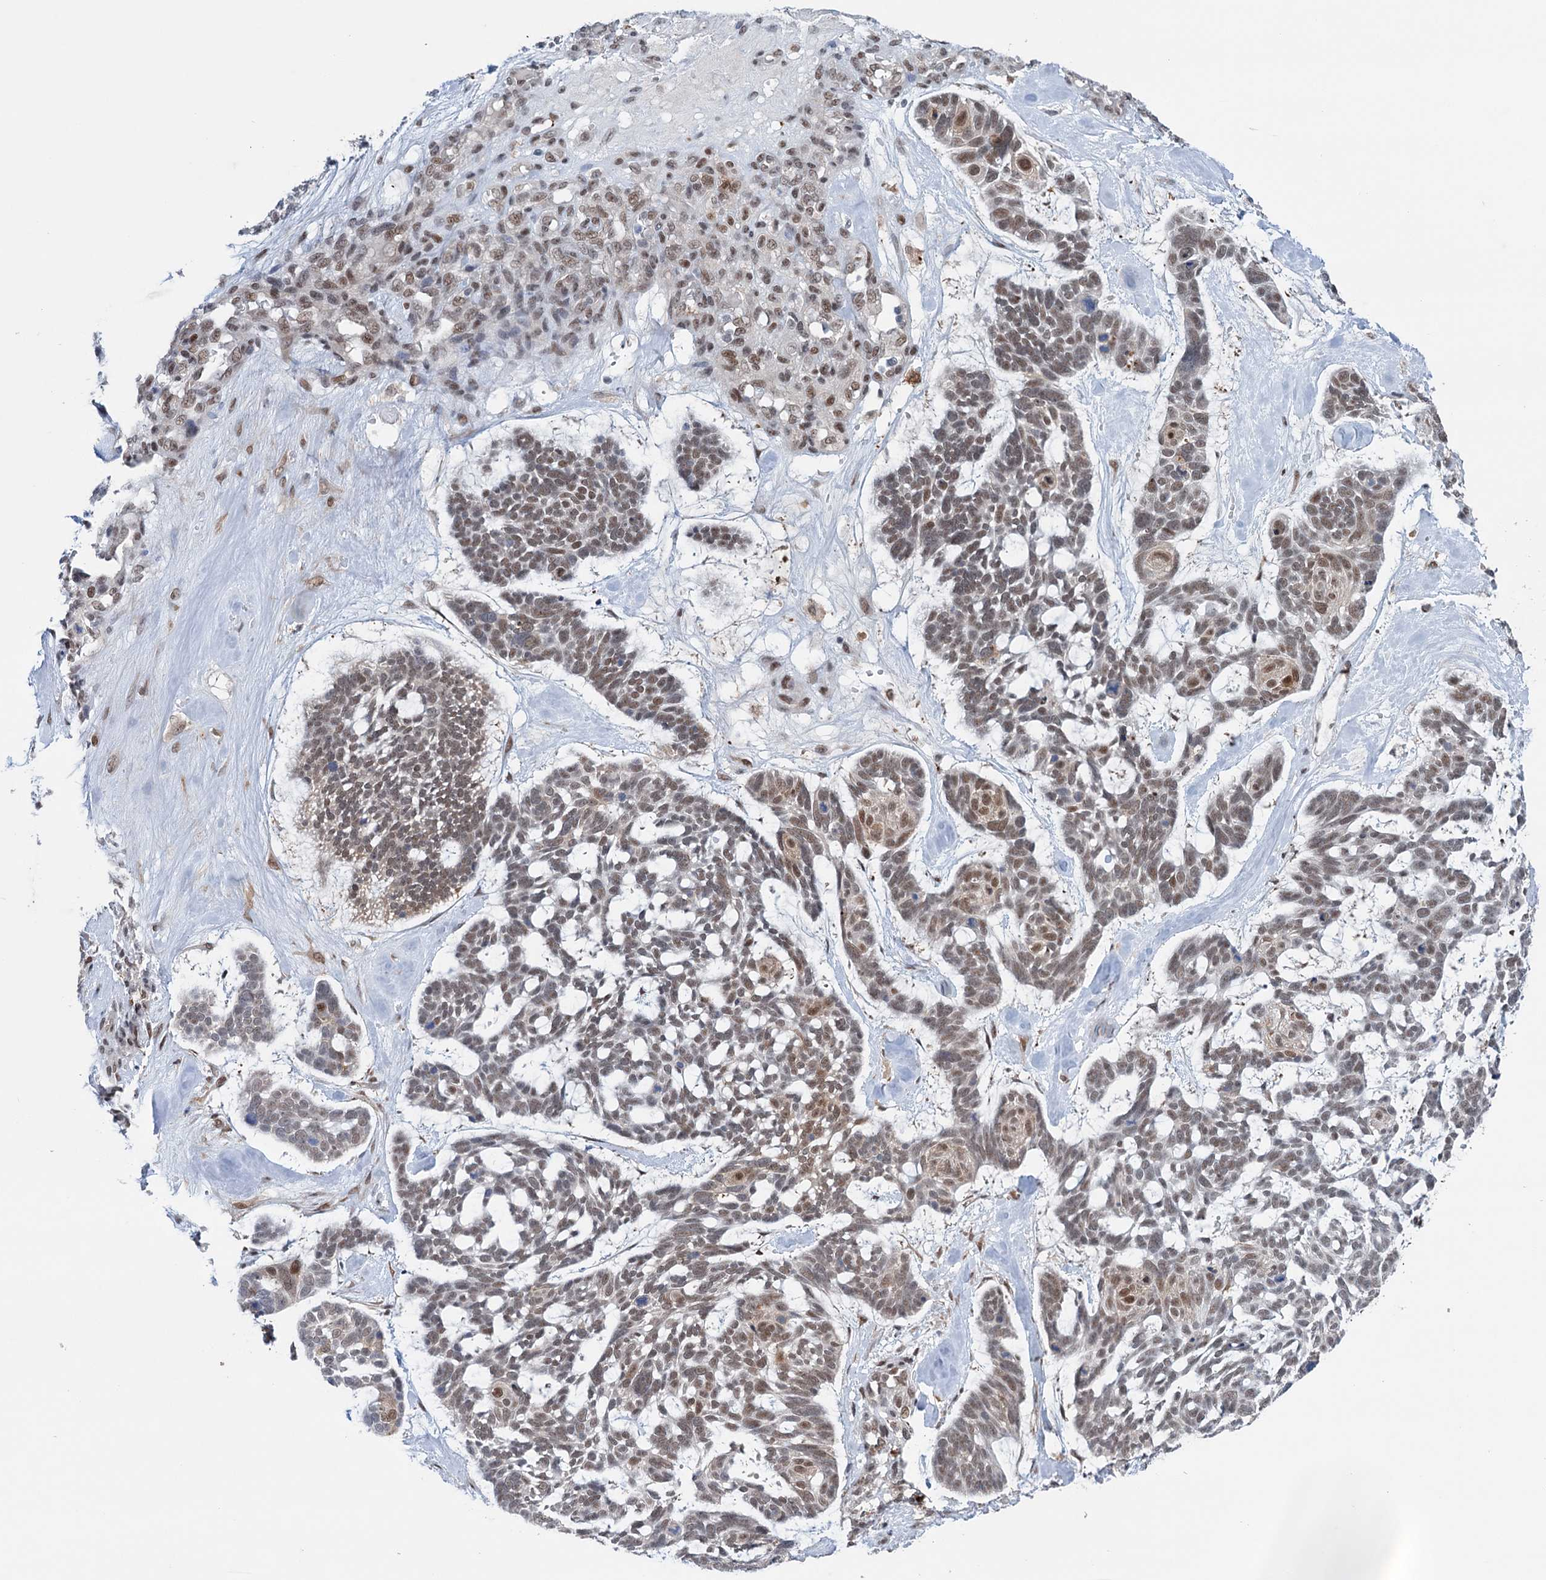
{"staining": {"intensity": "moderate", "quantity": "25%-75%", "location": "nuclear"}, "tissue": "skin cancer", "cell_type": "Tumor cells", "image_type": "cancer", "snomed": [{"axis": "morphology", "description": "Basal cell carcinoma"}, {"axis": "topography", "description": "Skin"}], "caption": "Moderate nuclear protein staining is appreciated in about 25%-75% of tumor cells in skin cancer.", "gene": "FAM53A", "patient": {"sex": "male", "age": 88}}